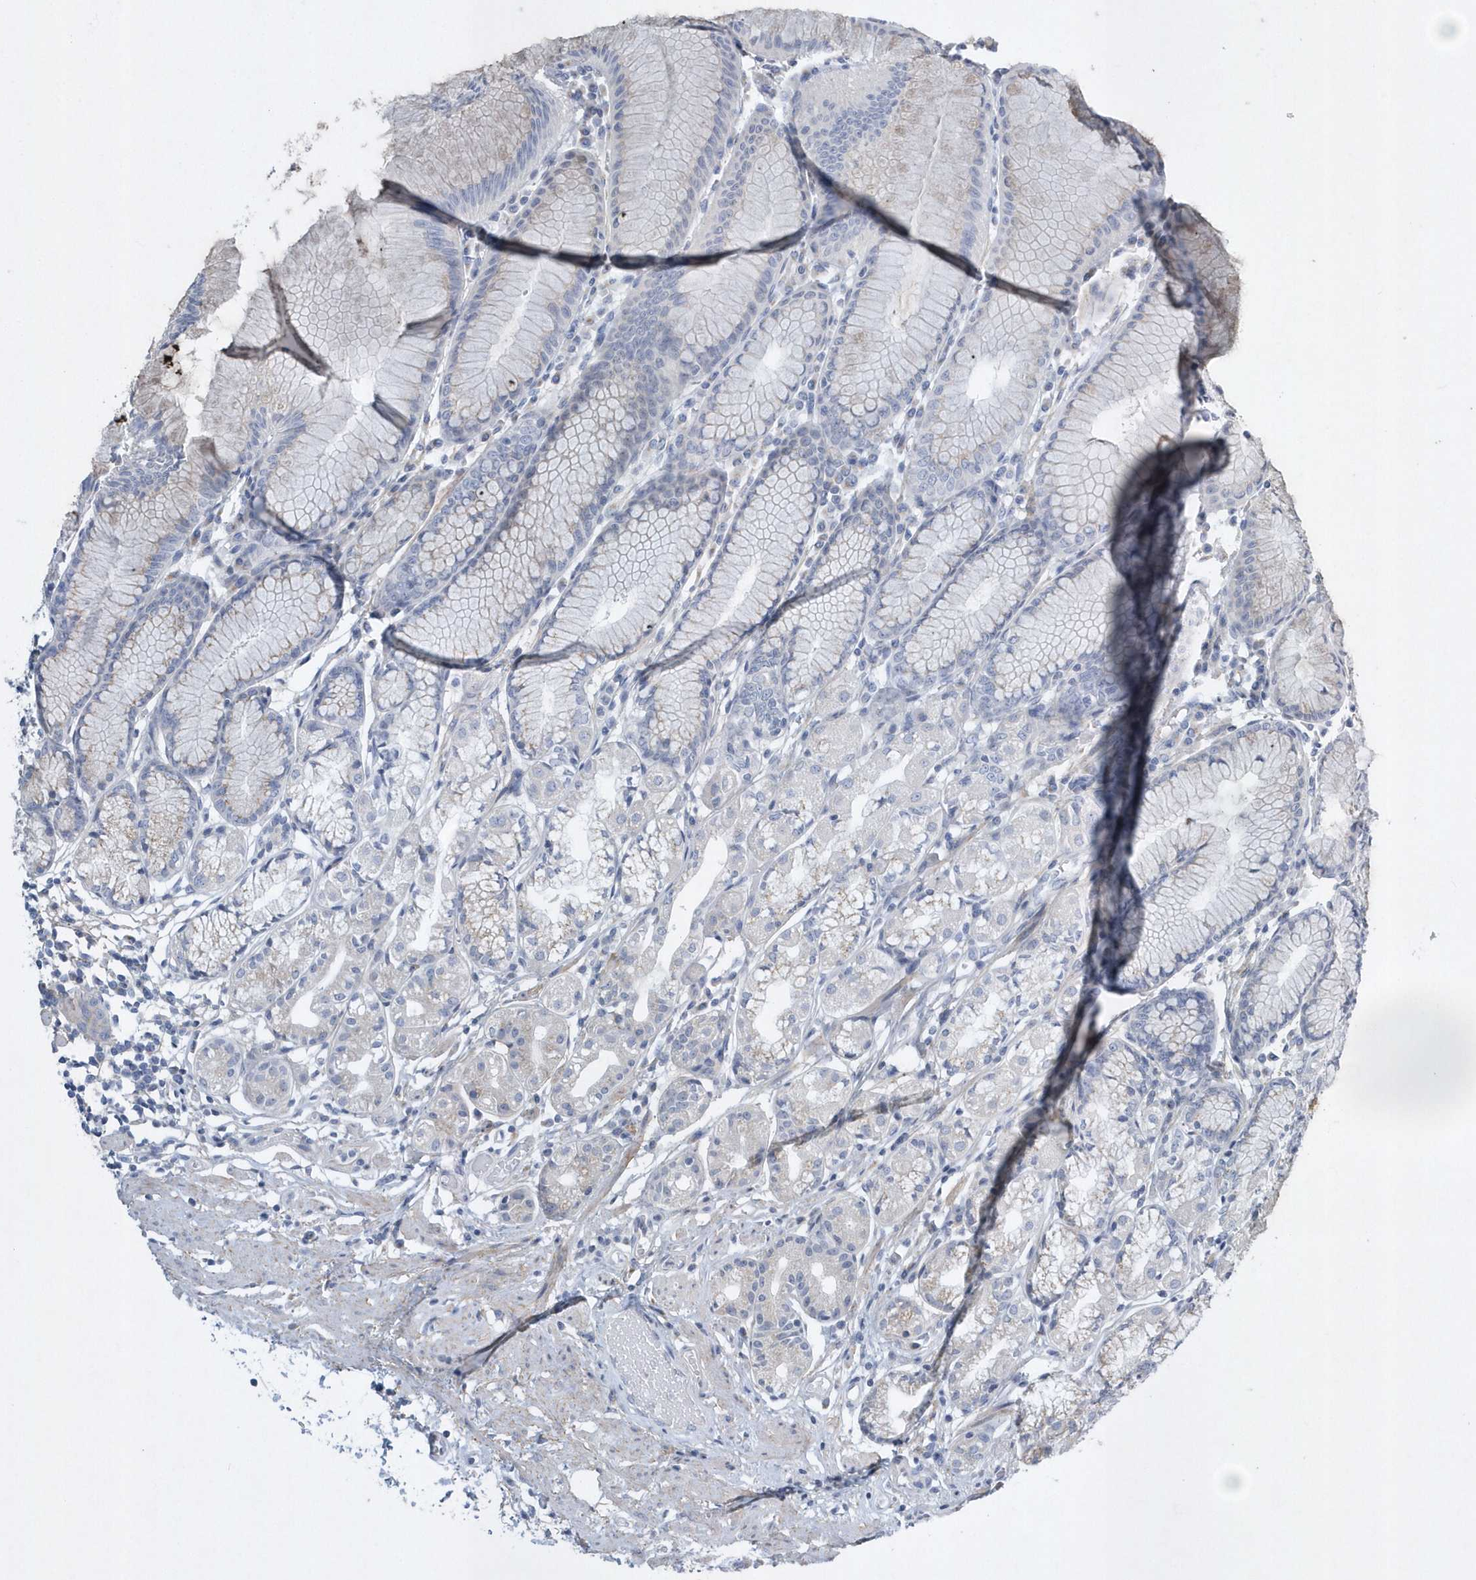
{"staining": {"intensity": "negative", "quantity": "none", "location": "none"}, "tissue": "stomach", "cell_type": "Glandular cells", "image_type": "normal", "snomed": [{"axis": "morphology", "description": "Normal tissue, NOS"}, {"axis": "topography", "description": "Stomach"}], "caption": "IHC of unremarkable human stomach displays no staining in glandular cells.", "gene": "SPATA18", "patient": {"sex": "female", "age": 57}}